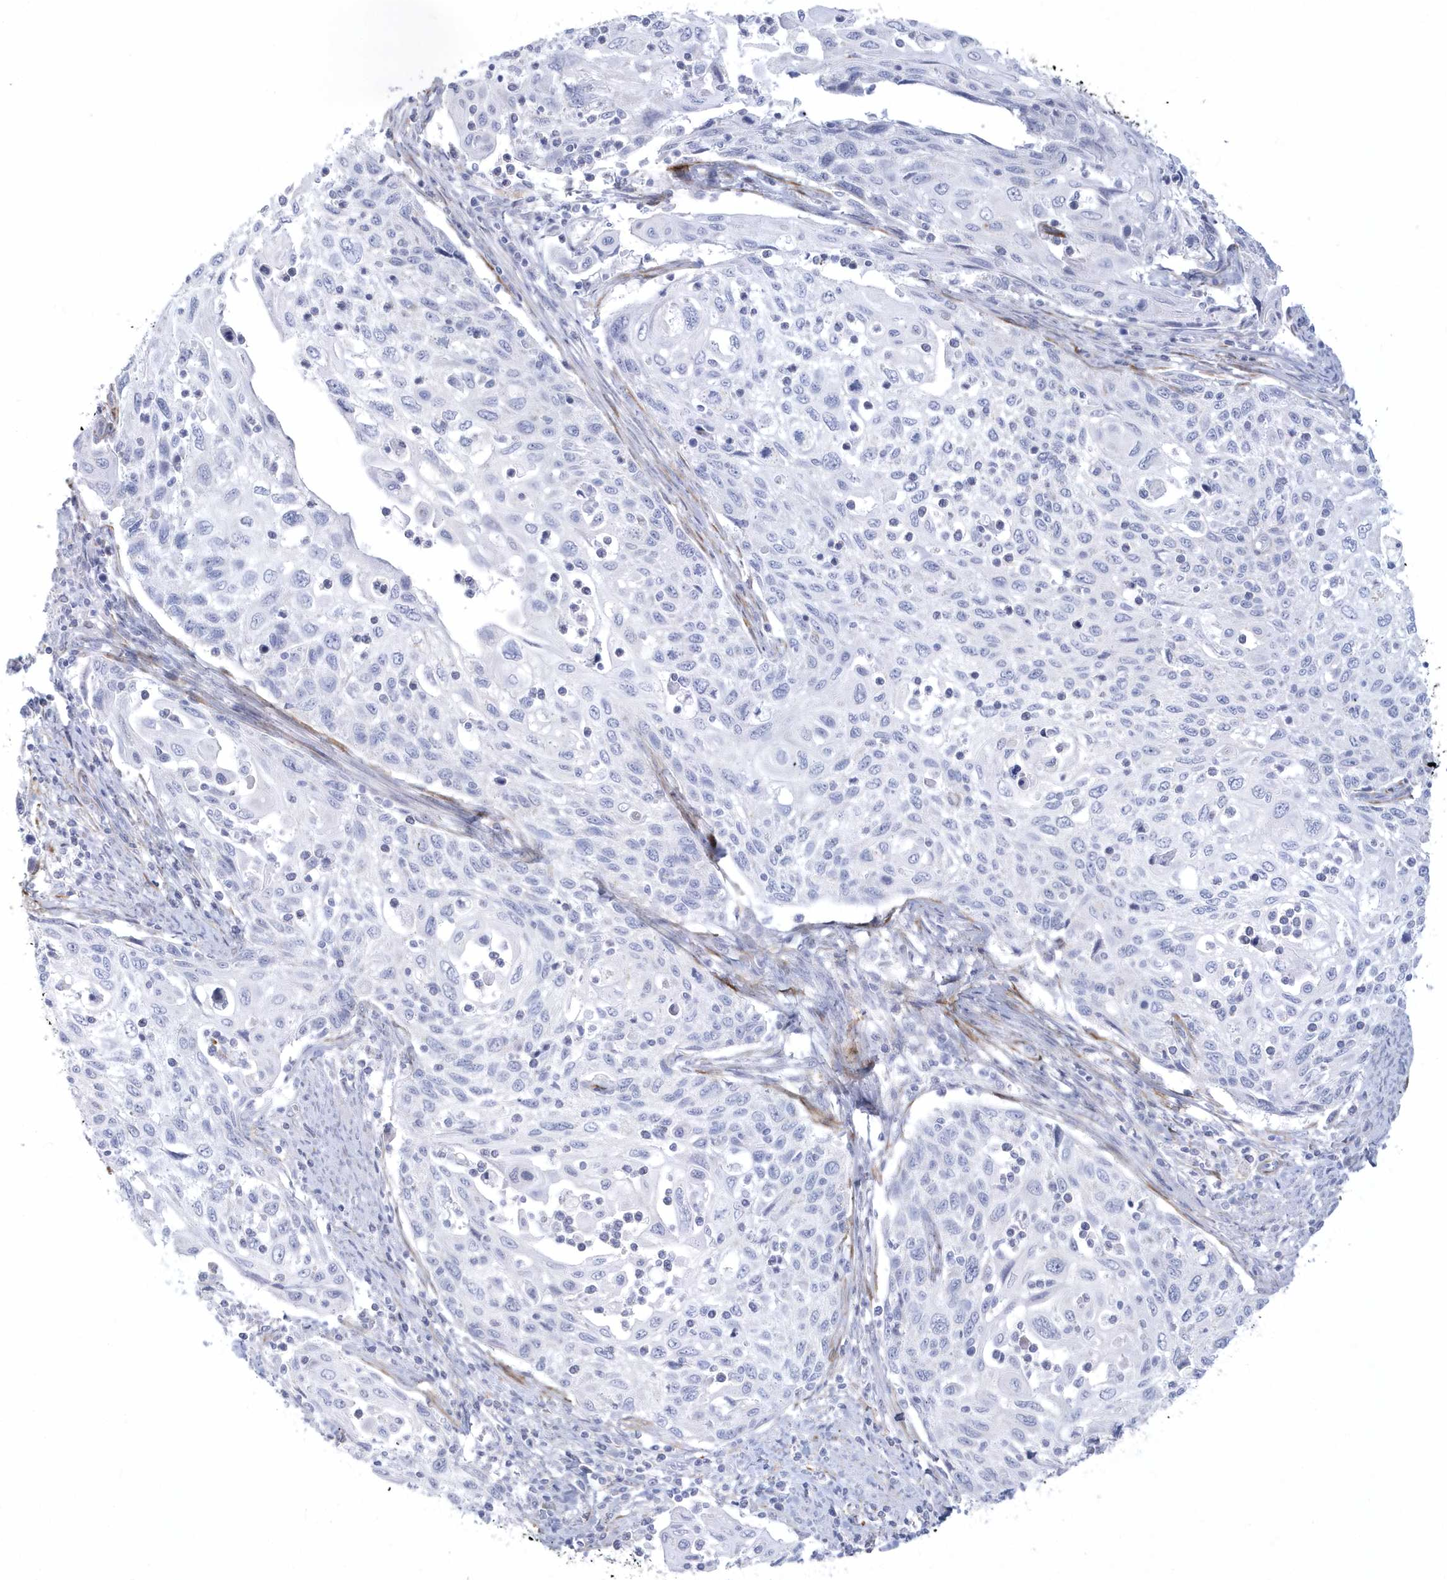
{"staining": {"intensity": "negative", "quantity": "none", "location": "none"}, "tissue": "cervical cancer", "cell_type": "Tumor cells", "image_type": "cancer", "snomed": [{"axis": "morphology", "description": "Squamous cell carcinoma, NOS"}, {"axis": "topography", "description": "Cervix"}], "caption": "Human cervical cancer (squamous cell carcinoma) stained for a protein using IHC shows no expression in tumor cells.", "gene": "WDR27", "patient": {"sex": "female", "age": 70}}